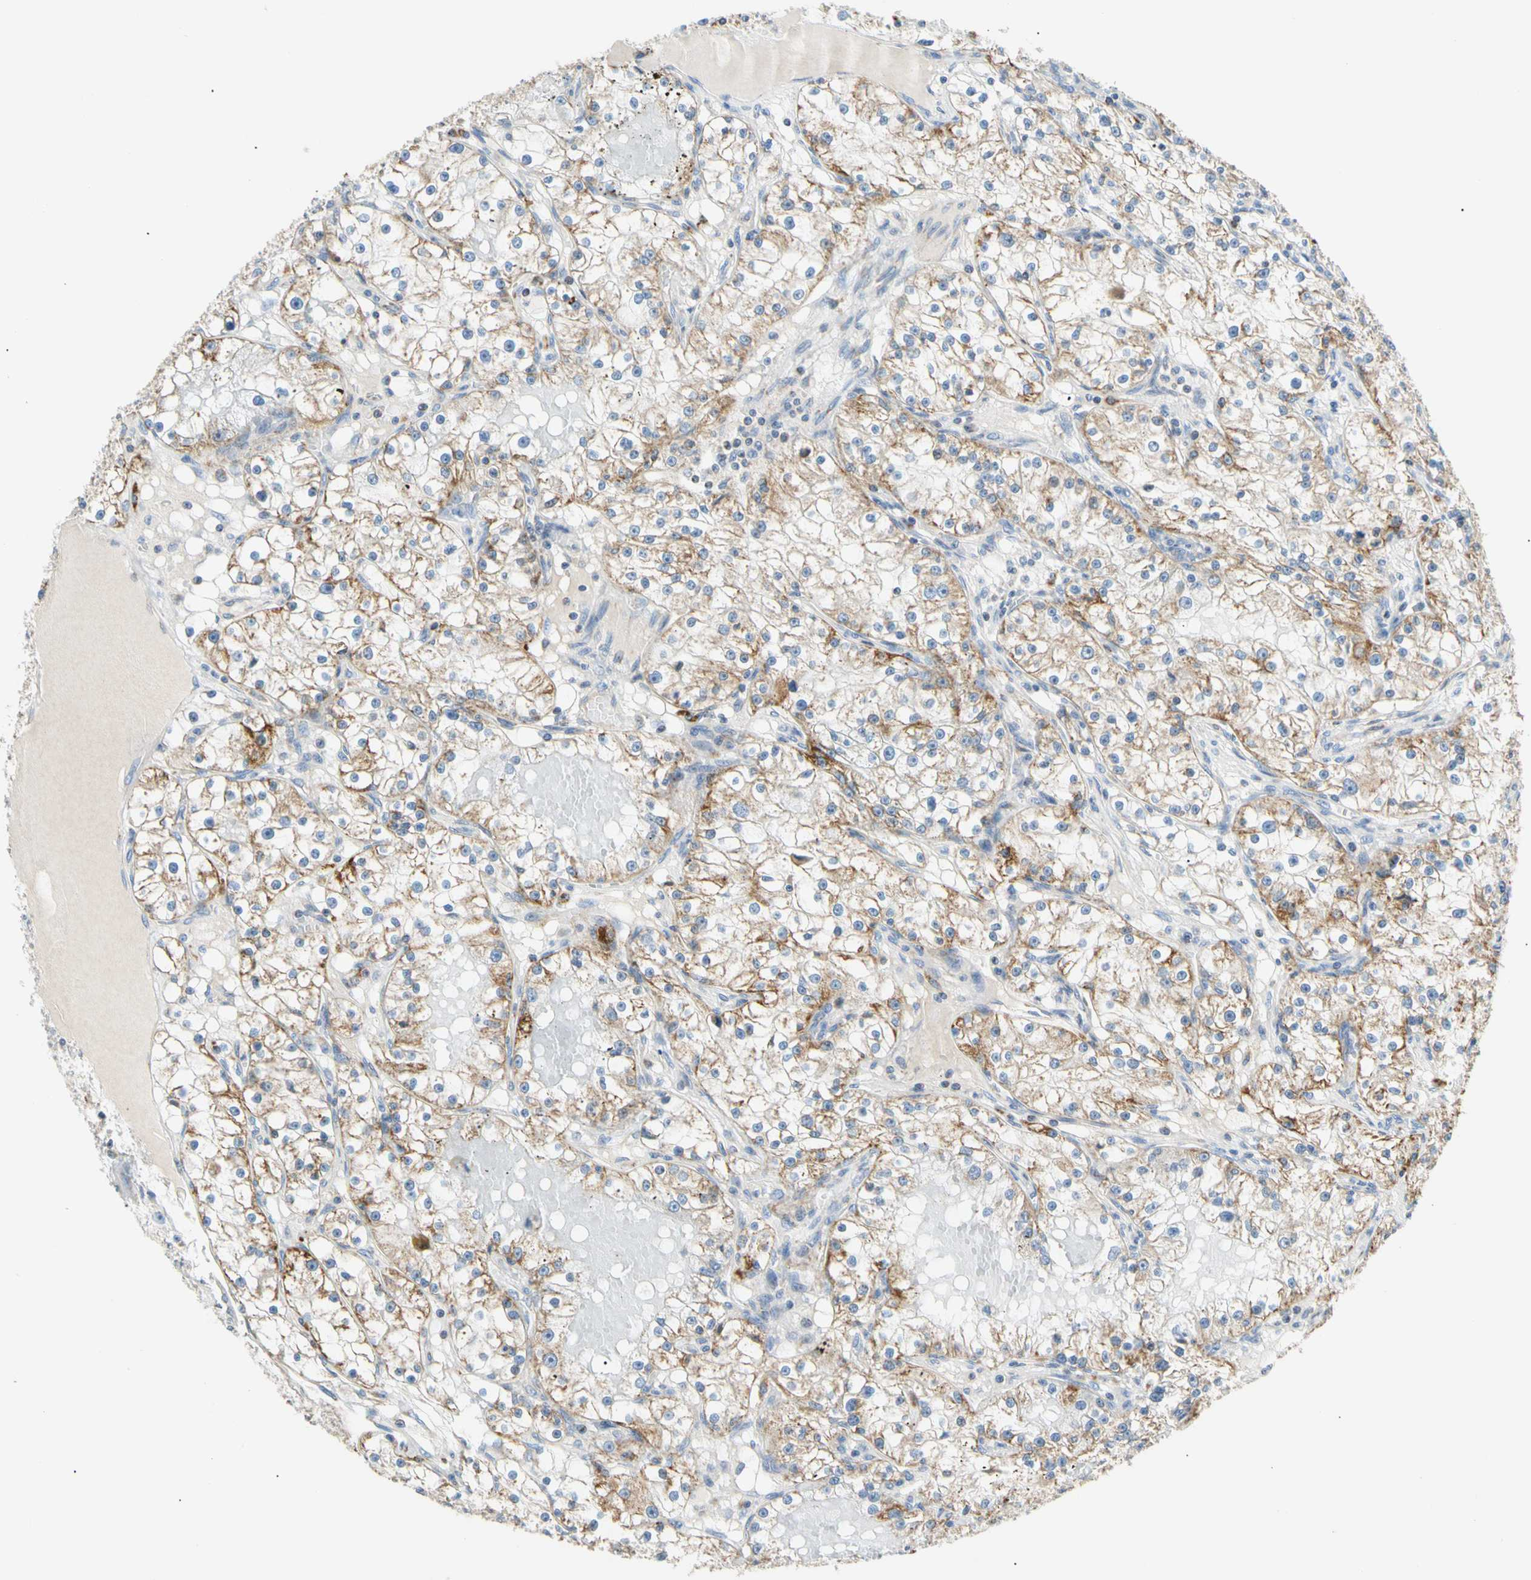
{"staining": {"intensity": "moderate", "quantity": "25%-75%", "location": "cytoplasmic/membranous"}, "tissue": "renal cancer", "cell_type": "Tumor cells", "image_type": "cancer", "snomed": [{"axis": "morphology", "description": "Adenocarcinoma, NOS"}, {"axis": "topography", "description": "Kidney"}], "caption": "Immunohistochemical staining of renal cancer (adenocarcinoma) shows medium levels of moderate cytoplasmic/membranous expression in approximately 25%-75% of tumor cells.", "gene": "ACAT1", "patient": {"sex": "male", "age": 56}}